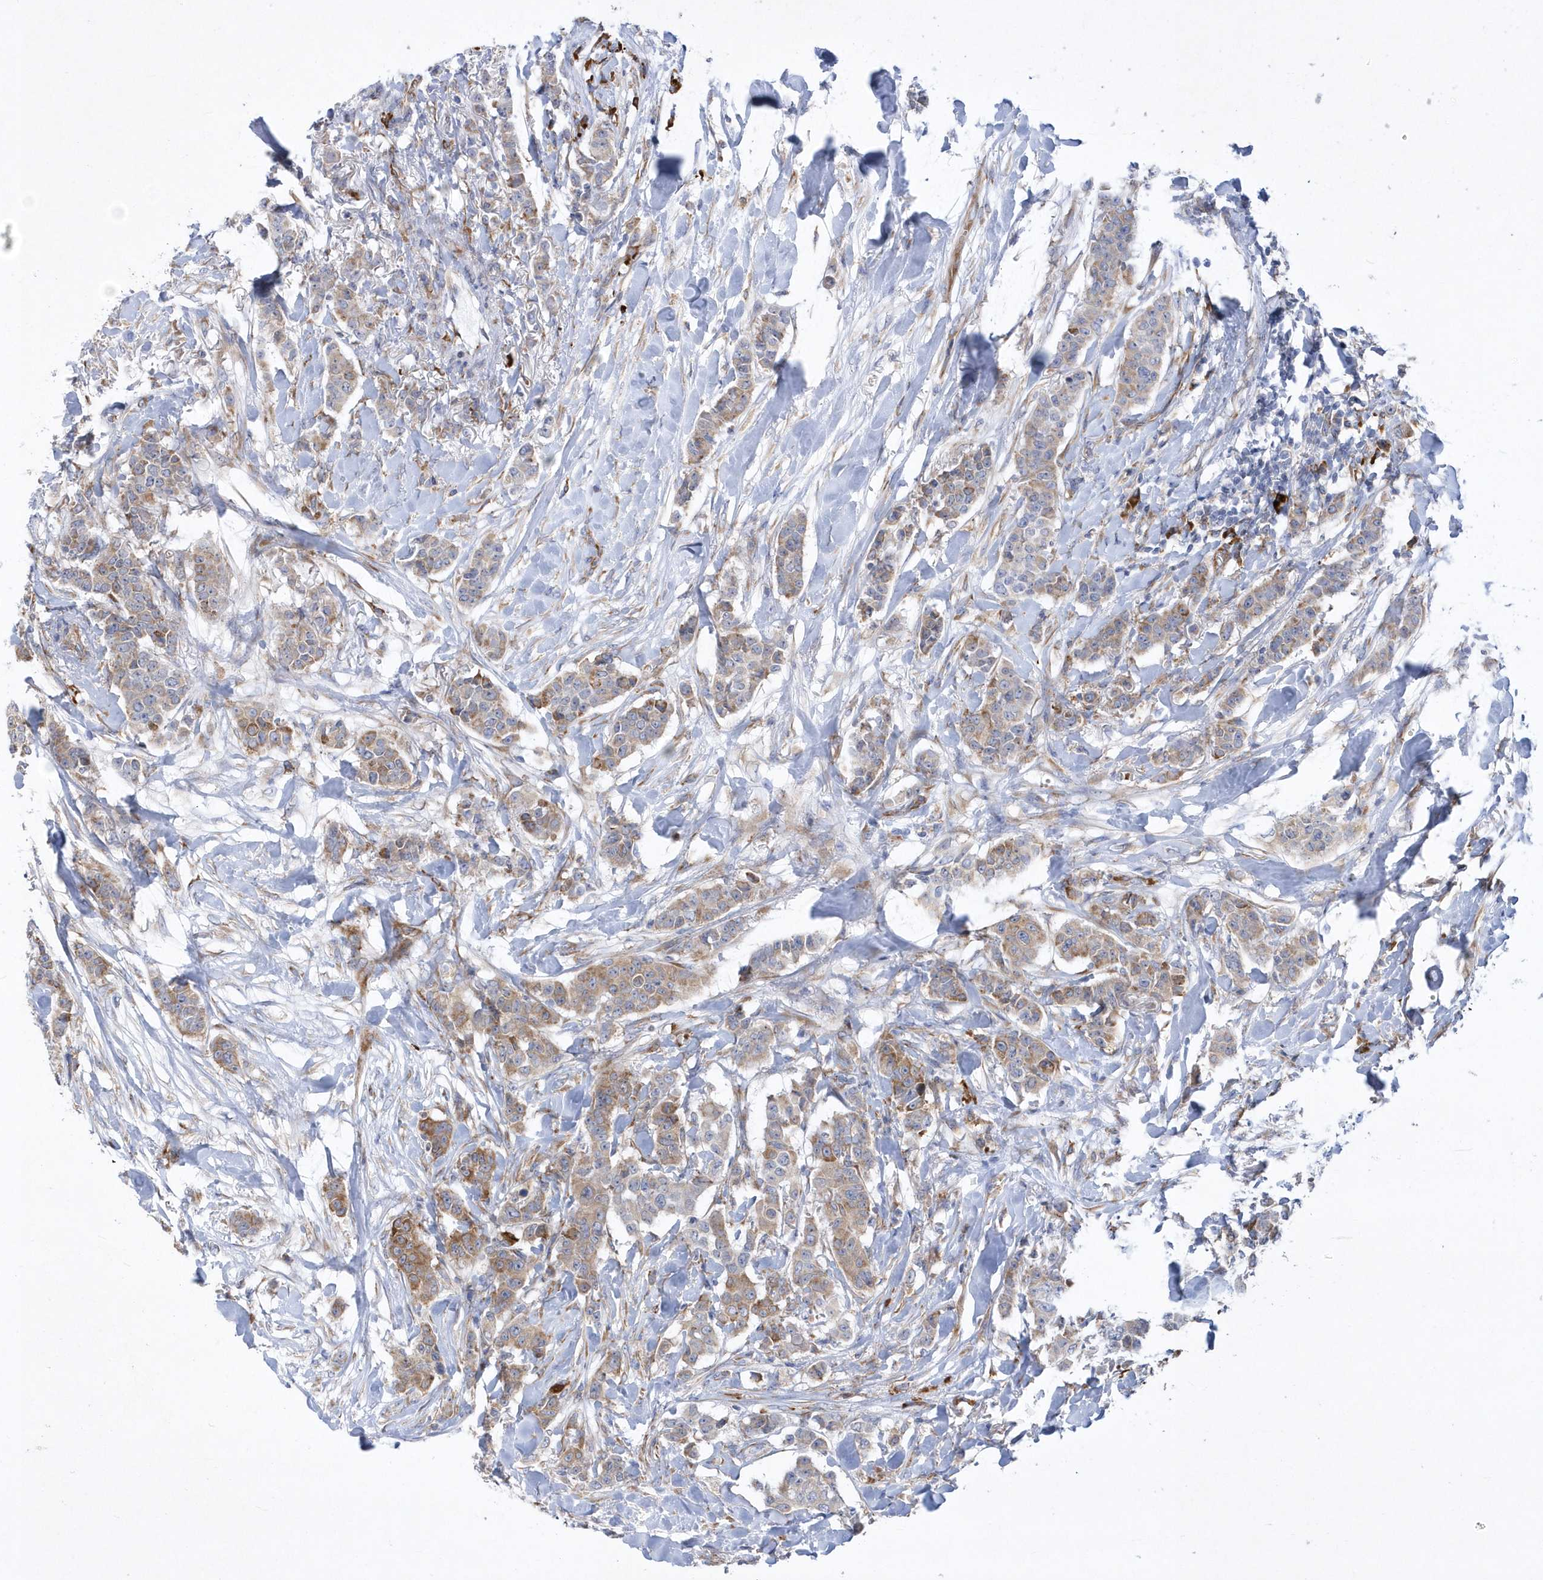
{"staining": {"intensity": "moderate", "quantity": "25%-75%", "location": "cytoplasmic/membranous"}, "tissue": "breast cancer", "cell_type": "Tumor cells", "image_type": "cancer", "snomed": [{"axis": "morphology", "description": "Duct carcinoma"}, {"axis": "topography", "description": "Breast"}], "caption": "An immunohistochemistry micrograph of tumor tissue is shown. Protein staining in brown labels moderate cytoplasmic/membranous positivity in breast cancer (intraductal carcinoma) within tumor cells.", "gene": "MED31", "patient": {"sex": "female", "age": 40}}